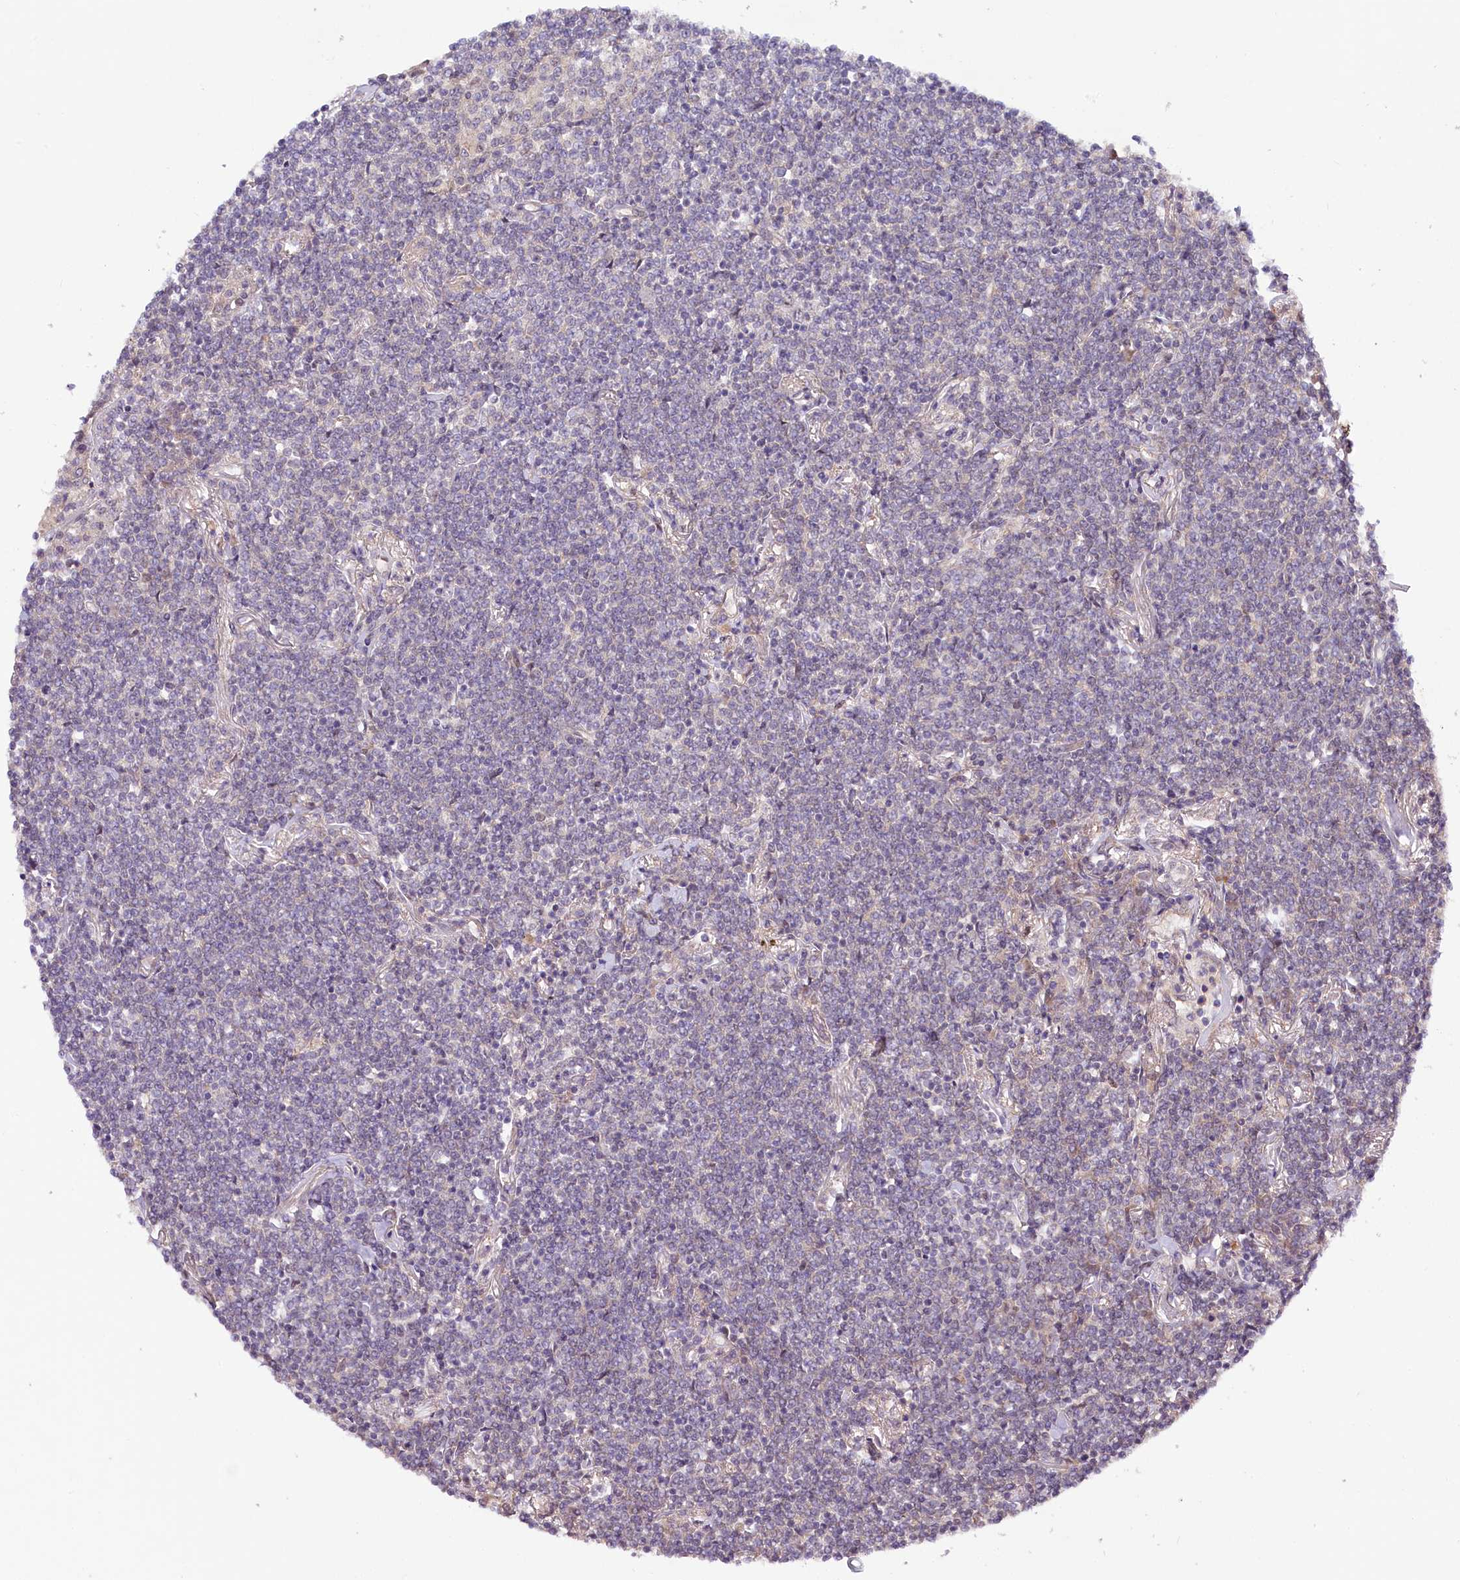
{"staining": {"intensity": "negative", "quantity": "none", "location": "none"}, "tissue": "lymphoma", "cell_type": "Tumor cells", "image_type": "cancer", "snomed": [{"axis": "morphology", "description": "Malignant lymphoma, non-Hodgkin's type, Low grade"}, {"axis": "topography", "description": "Lung"}], "caption": "IHC photomicrograph of neoplastic tissue: human lymphoma stained with DAB (3,3'-diaminobenzidine) reveals no significant protein staining in tumor cells. Nuclei are stained in blue.", "gene": "PHLDB1", "patient": {"sex": "female", "age": 71}}